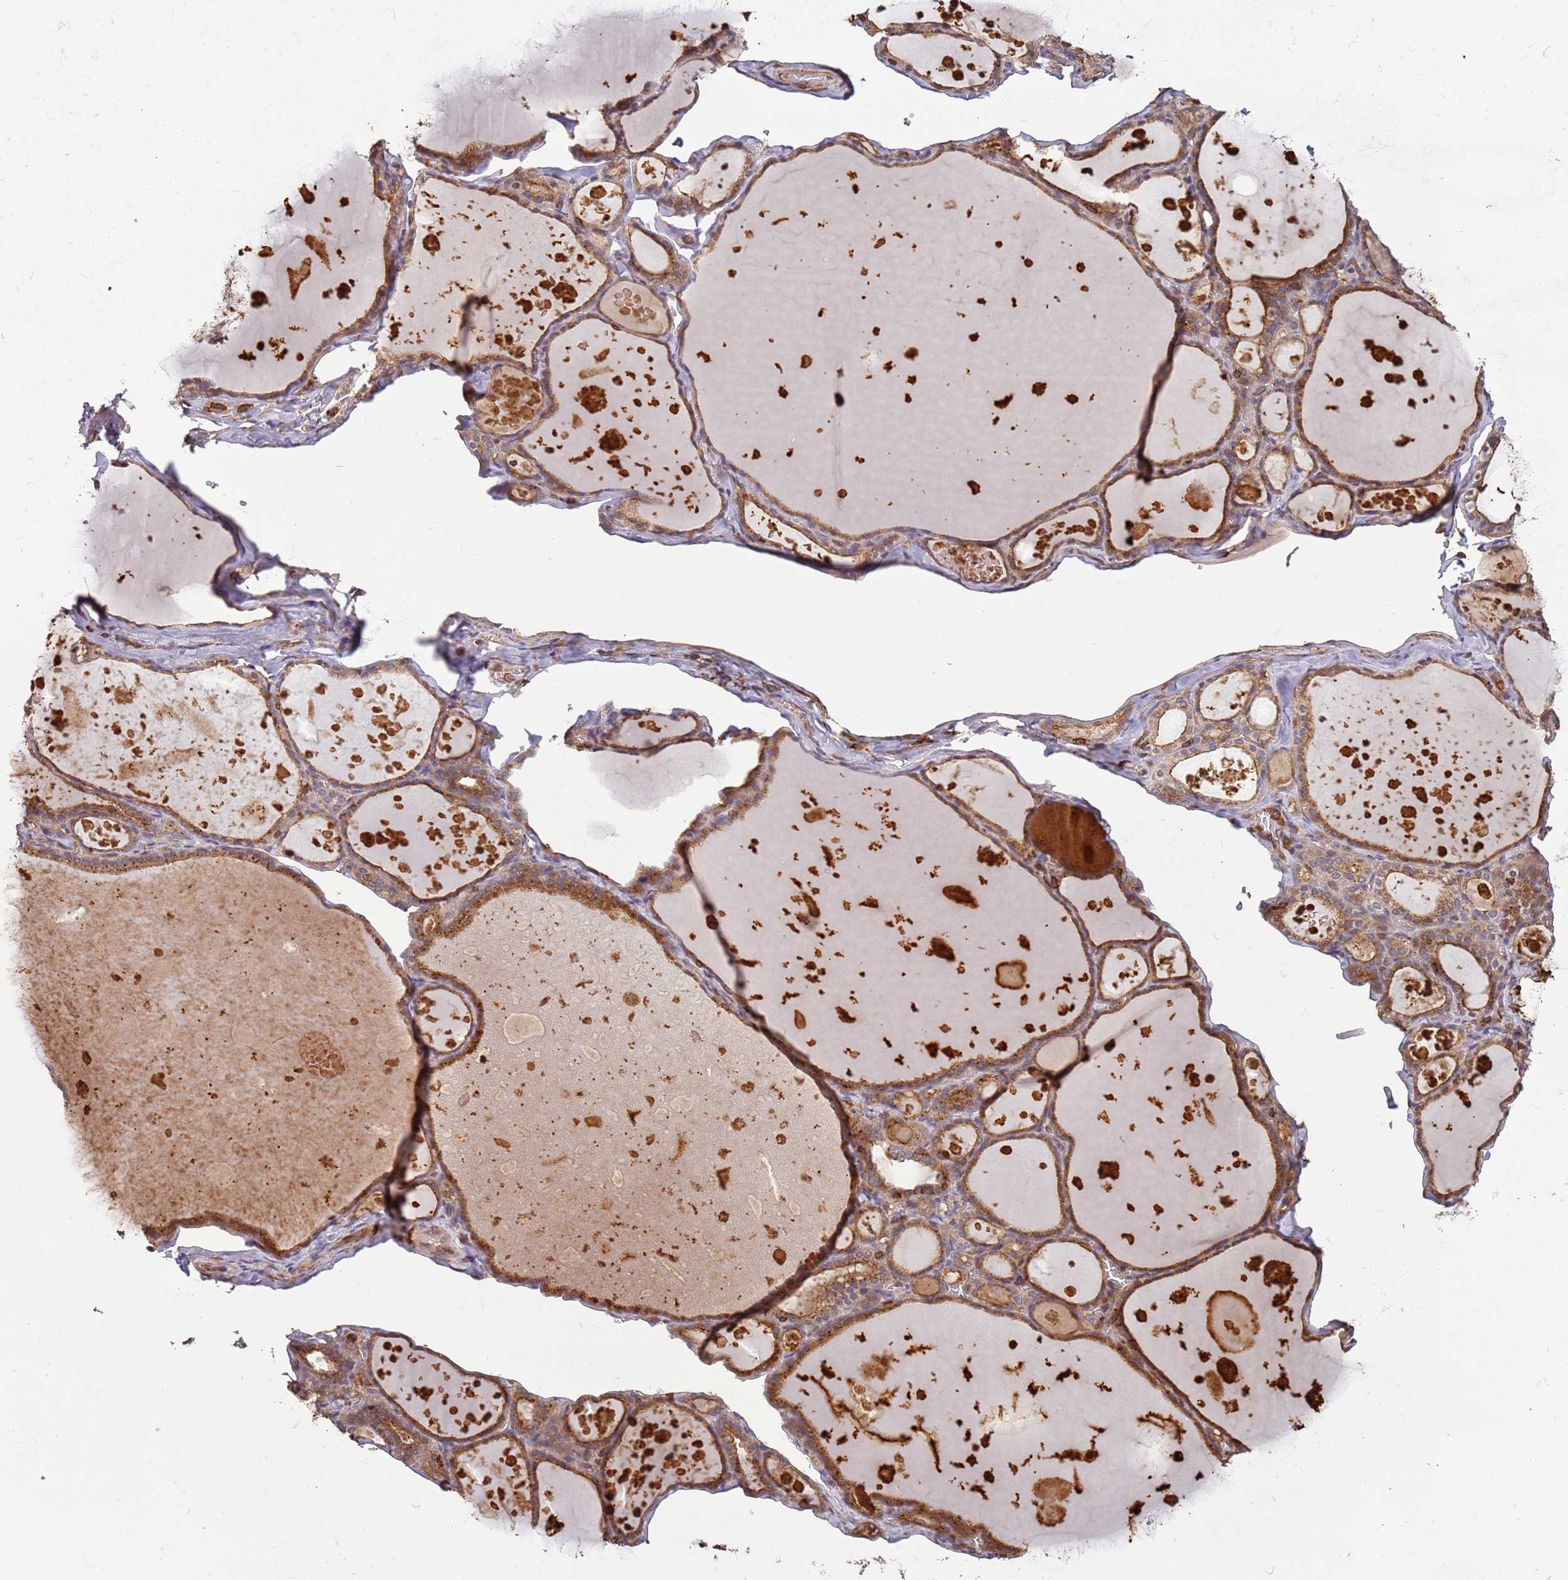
{"staining": {"intensity": "moderate", "quantity": ">75%", "location": "cytoplasmic/membranous"}, "tissue": "thyroid gland", "cell_type": "Glandular cells", "image_type": "normal", "snomed": [{"axis": "morphology", "description": "Normal tissue, NOS"}, {"axis": "topography", "description": "Thyroid gland"}], "caption": "The histopathology image demonstrates immunohistochemical staining of benign thyroid gland. There is moderate cytoplasmic/membranous positivity is present in about >75% of glandular cells.", "gene": "ACVR2A", "patient": {"sex": "male", "age": 56}}